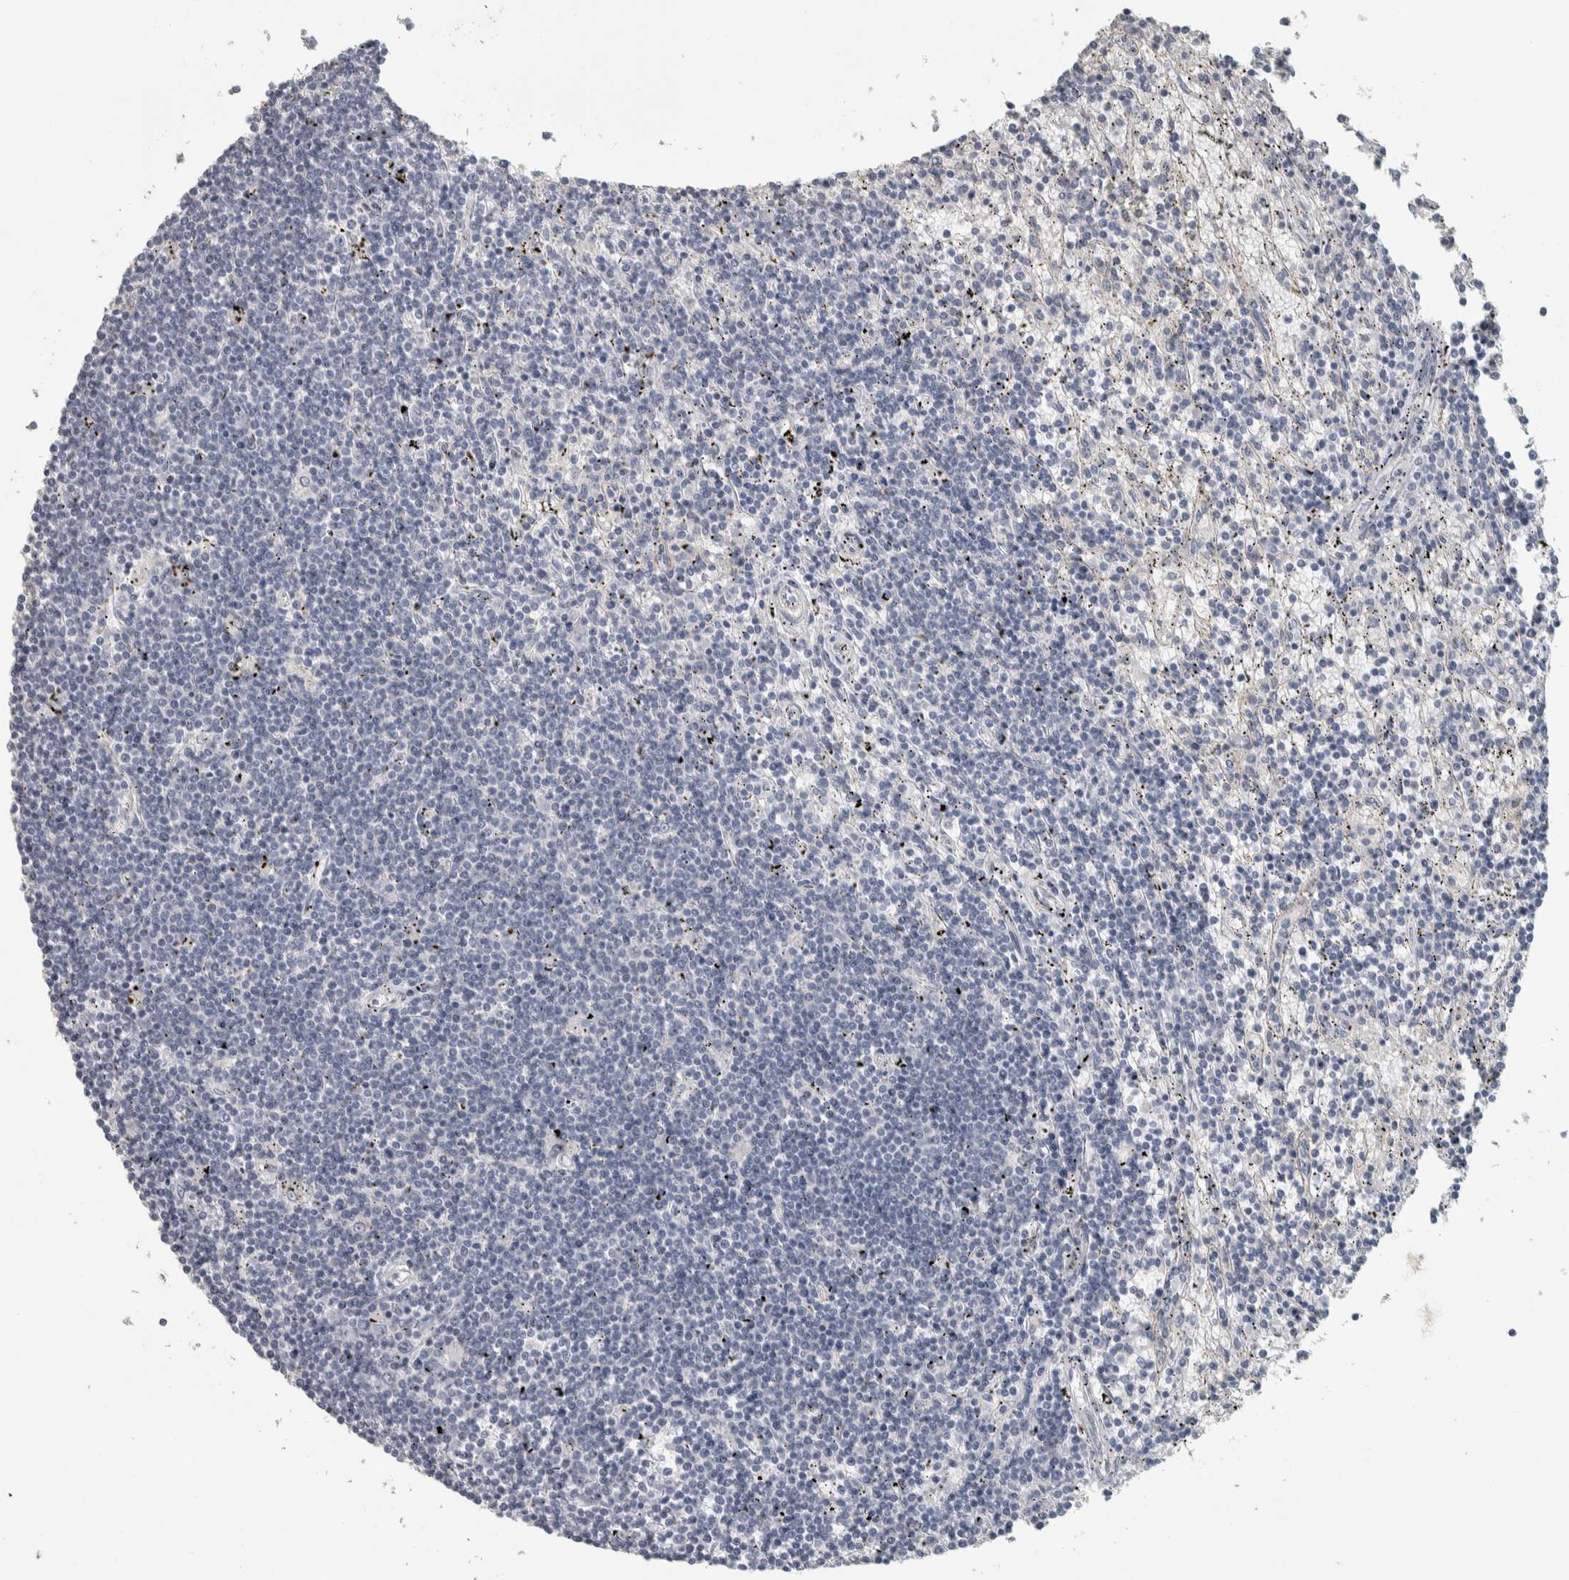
{"staining": {"intensity": "negative", "quantity": "none", "location": "none"}, "tissue": "lymphoma", "cell_type": "Tumor cells", "image_type": "cancer", "snomed": [{"axis": "morphology", "description": "Malignant lymphoma, non-Hodgkin's type, Low grade"}, {"axis": "topography", "description": "Spleen"}], "caption": "Immunohistochemical staining of lymphoma displays no significant positivity in tumor cells.", "gene": "DCAF10", "patient": {"sex": "male", "age": 76}}